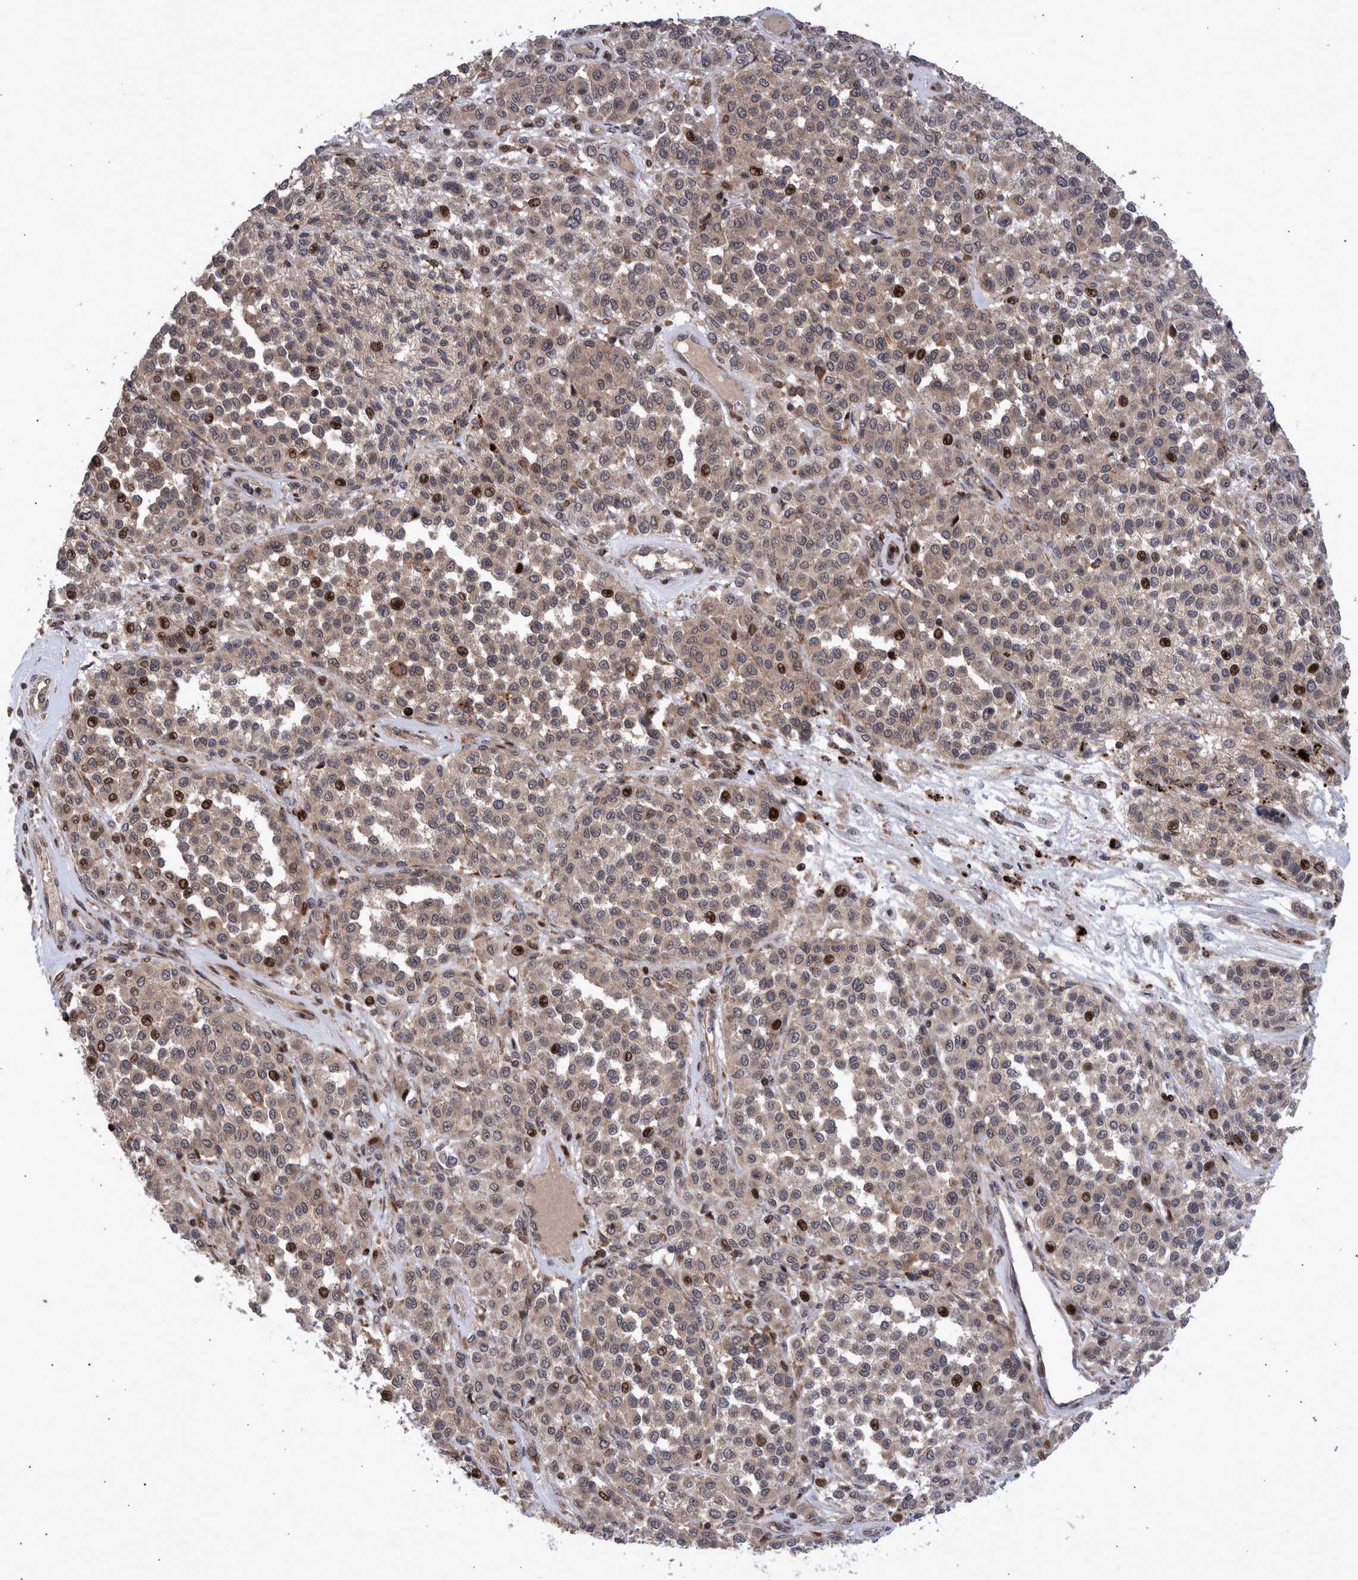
{"staining": {"intensity": "moderate", "quantity": "<25%", "location": "nuclear"}, "tissue": "melanoma", "cell_type": "Tumor cells", "image_type": "cancer", "snomed": [{"axis": "morphology", "description": "Malignant melanoma, Metastatic site"}, {"axis": "topography", "description": "Pancreas"}], "caption": "DAB immunohistochemical staining of human malignant melanoma (metastatic site) shows moderate nuclear protein staining in about <25% of tumor cells. (DAB (3,3'-diaminobenzidine) IHC, brown staining for protein, blue staining for nuclei).", "gene": "SHISA6", "patient": {"sex": "female", "age": 30}}